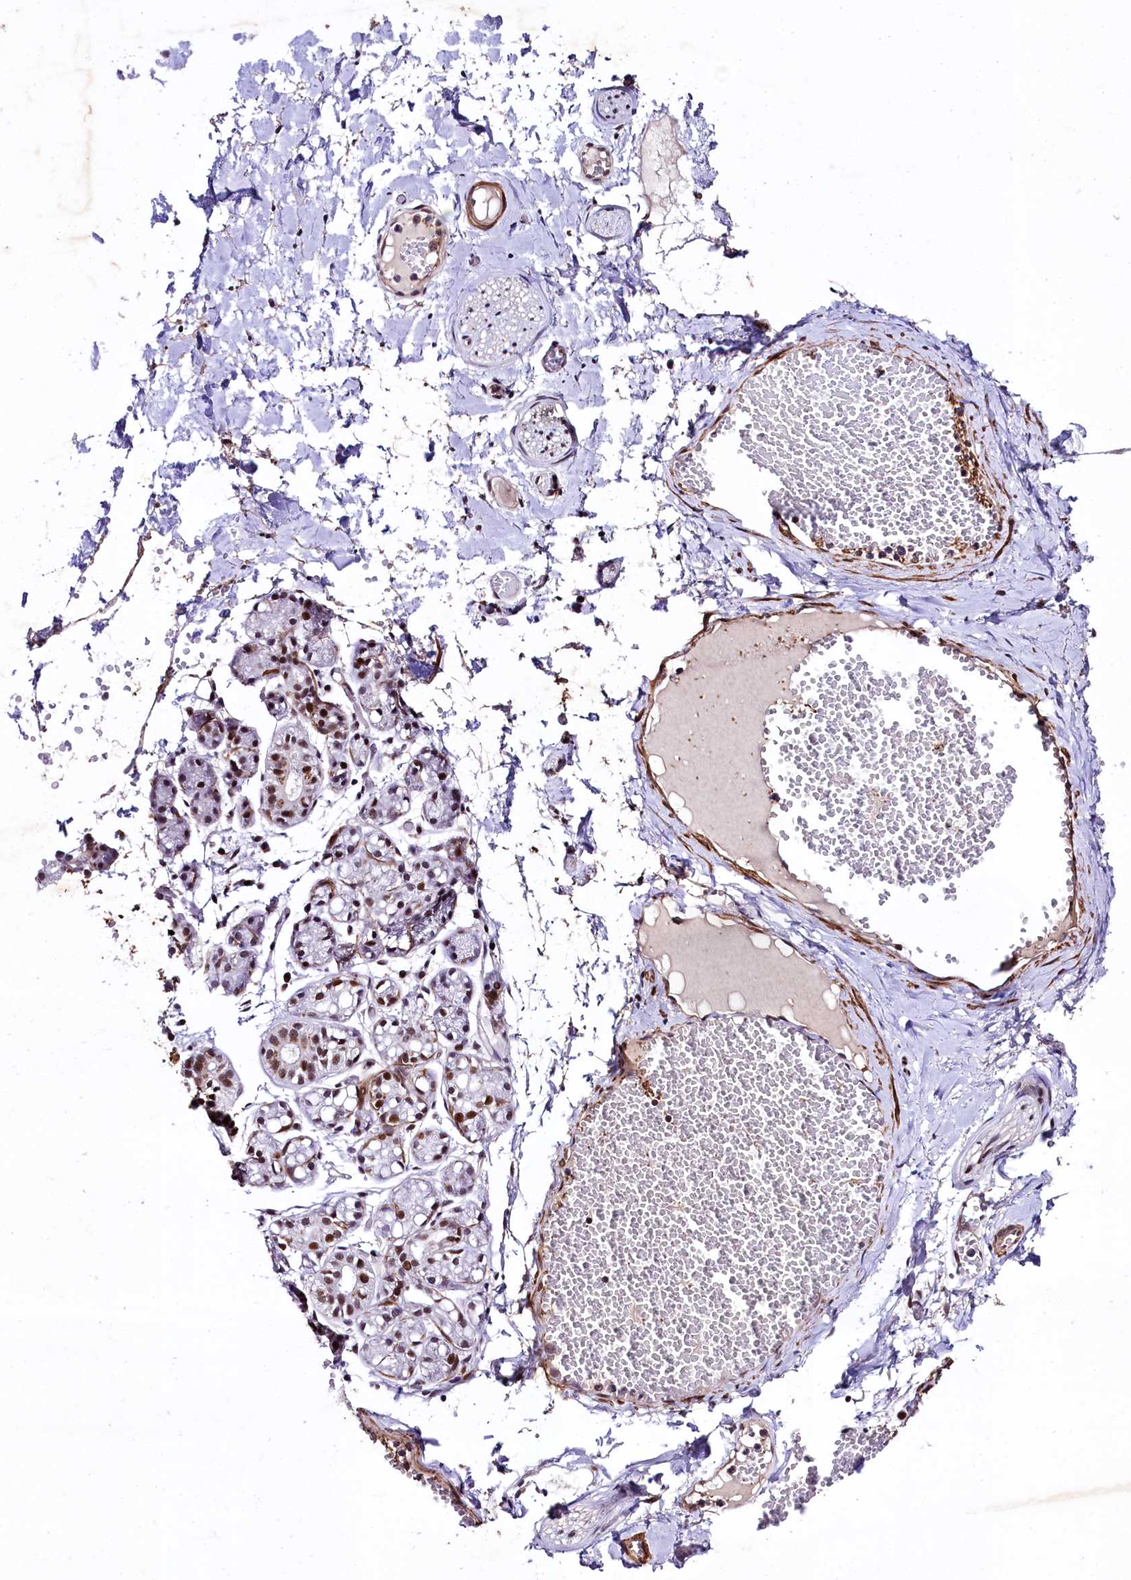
{"staining": {"intensity": "moderate", "quantity": "25%-75%", "location": "nuclear"}, "tissue": "salivary gland", "cell_type": "Glandular cells", "image_type": "normal", "snomed": [{"axis": "morphology", "description": "Normal tissue, NOS"}, {"axis": "topography", "description": "Salivary gland"}], "caption": "Immunohistochemical staining of benign salivary gland shows 25%-75% levels of moderate nuclear protein expression in about 25%-75% of glandular cells.", "gene": "SAMD10", "patient": {"sex": "male", "age": 63}}